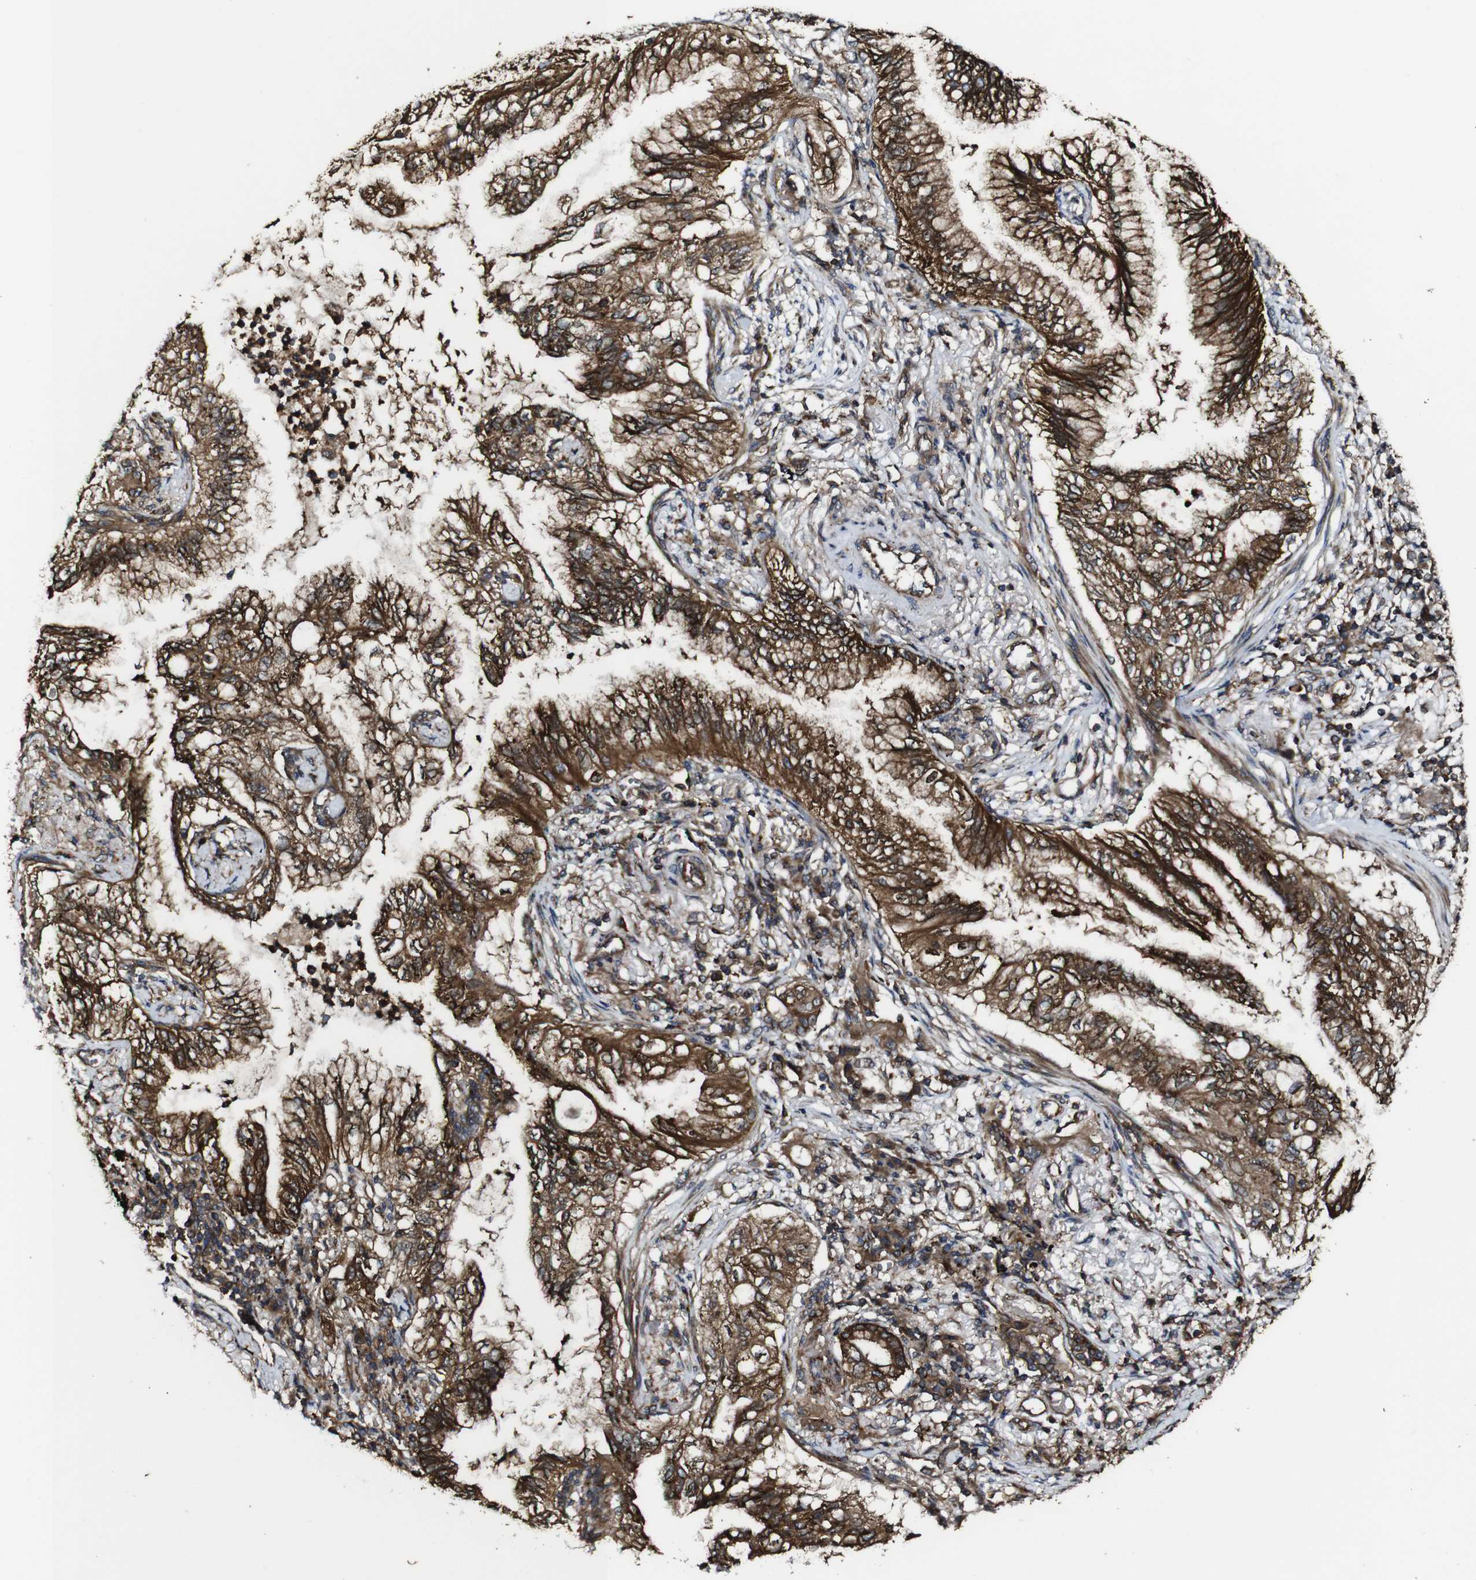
{"staining": {"intensity": "strong", "quantity": ">75%", "location": "cytoplasmic/membranous"}, "tissue": "lung cancer", "cell_type": "Tumor cells", "image_type": "cancer", "snomed": [{"axis": "morphology", "description": "Normal tissue, NOS"}, {"axis": "morphology", "description": "Adenocarcinoma, NOS"}, {"axis": "topography", "description": "Bronchus"}, {"axis": "topography", "description": "Lung"}], "caption": "Adenocarcinoma (lung) tissue demonstrates strong cytoplasmic/membranous positivity in about >75% of tumor cells, visualized by immunohistochemistry.", "gene": "TNIK", "patient": {"sex": "female", "age": 70}}